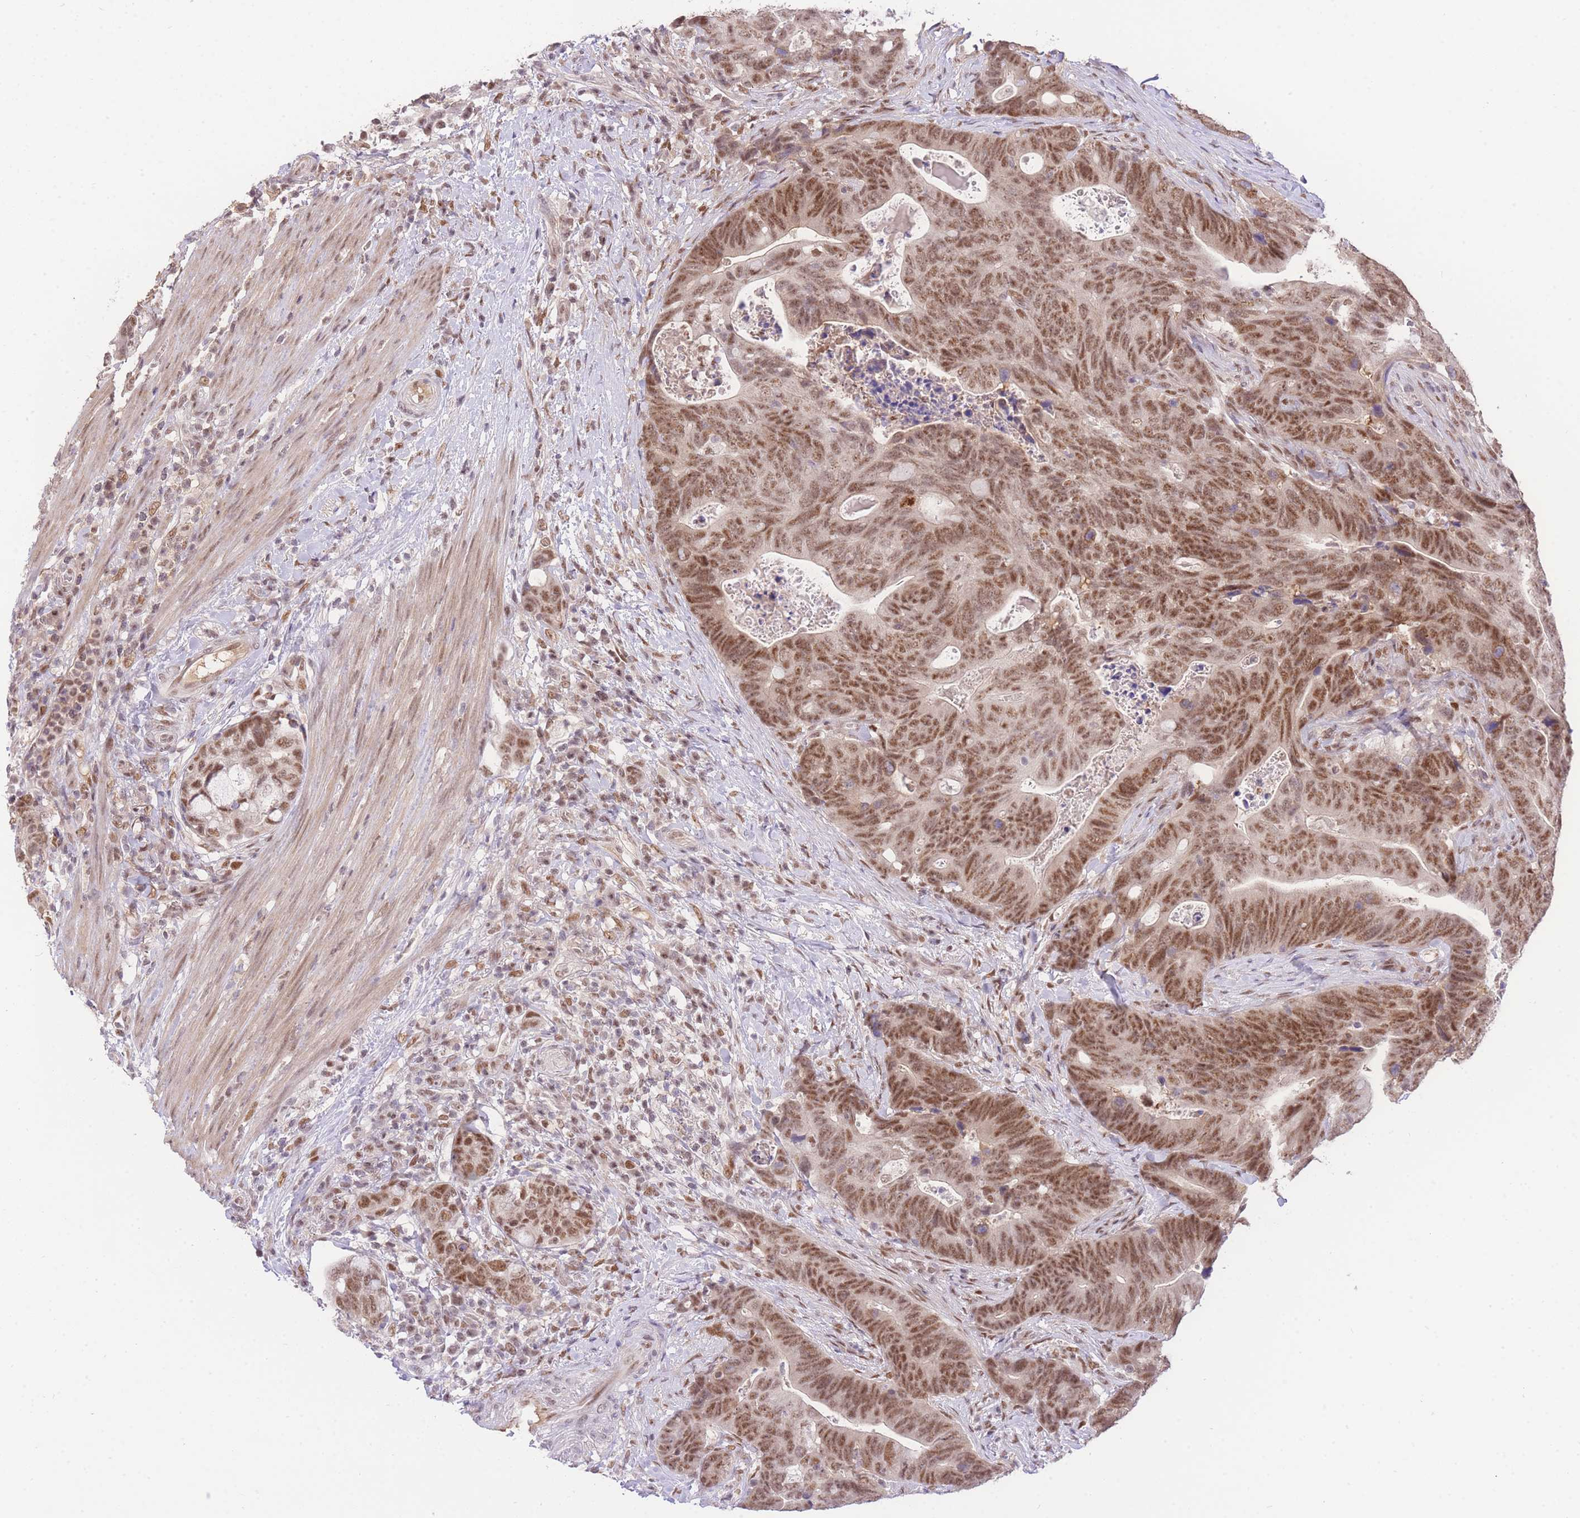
{"staining": {"intensity": "moderate", "quantity": ">75%", "location": "nuclear"}, "tissue": "colorectal cancer", "cell_type": "Tumor cells", "image_type": "cancer", "snomed": [{"axis": "morphology", "description": "Adenocarcinoma, NOS"}, {"axis": "topography", "description": "Colon"}], "caption": "Immunohistochemical staining of human colorectal adenocarcinoma reveals moderate nuclear protein positivity in about >75% of tumor cells.", "gene": "UBXN7", "patient": {"sex": "female", "age": 82}}